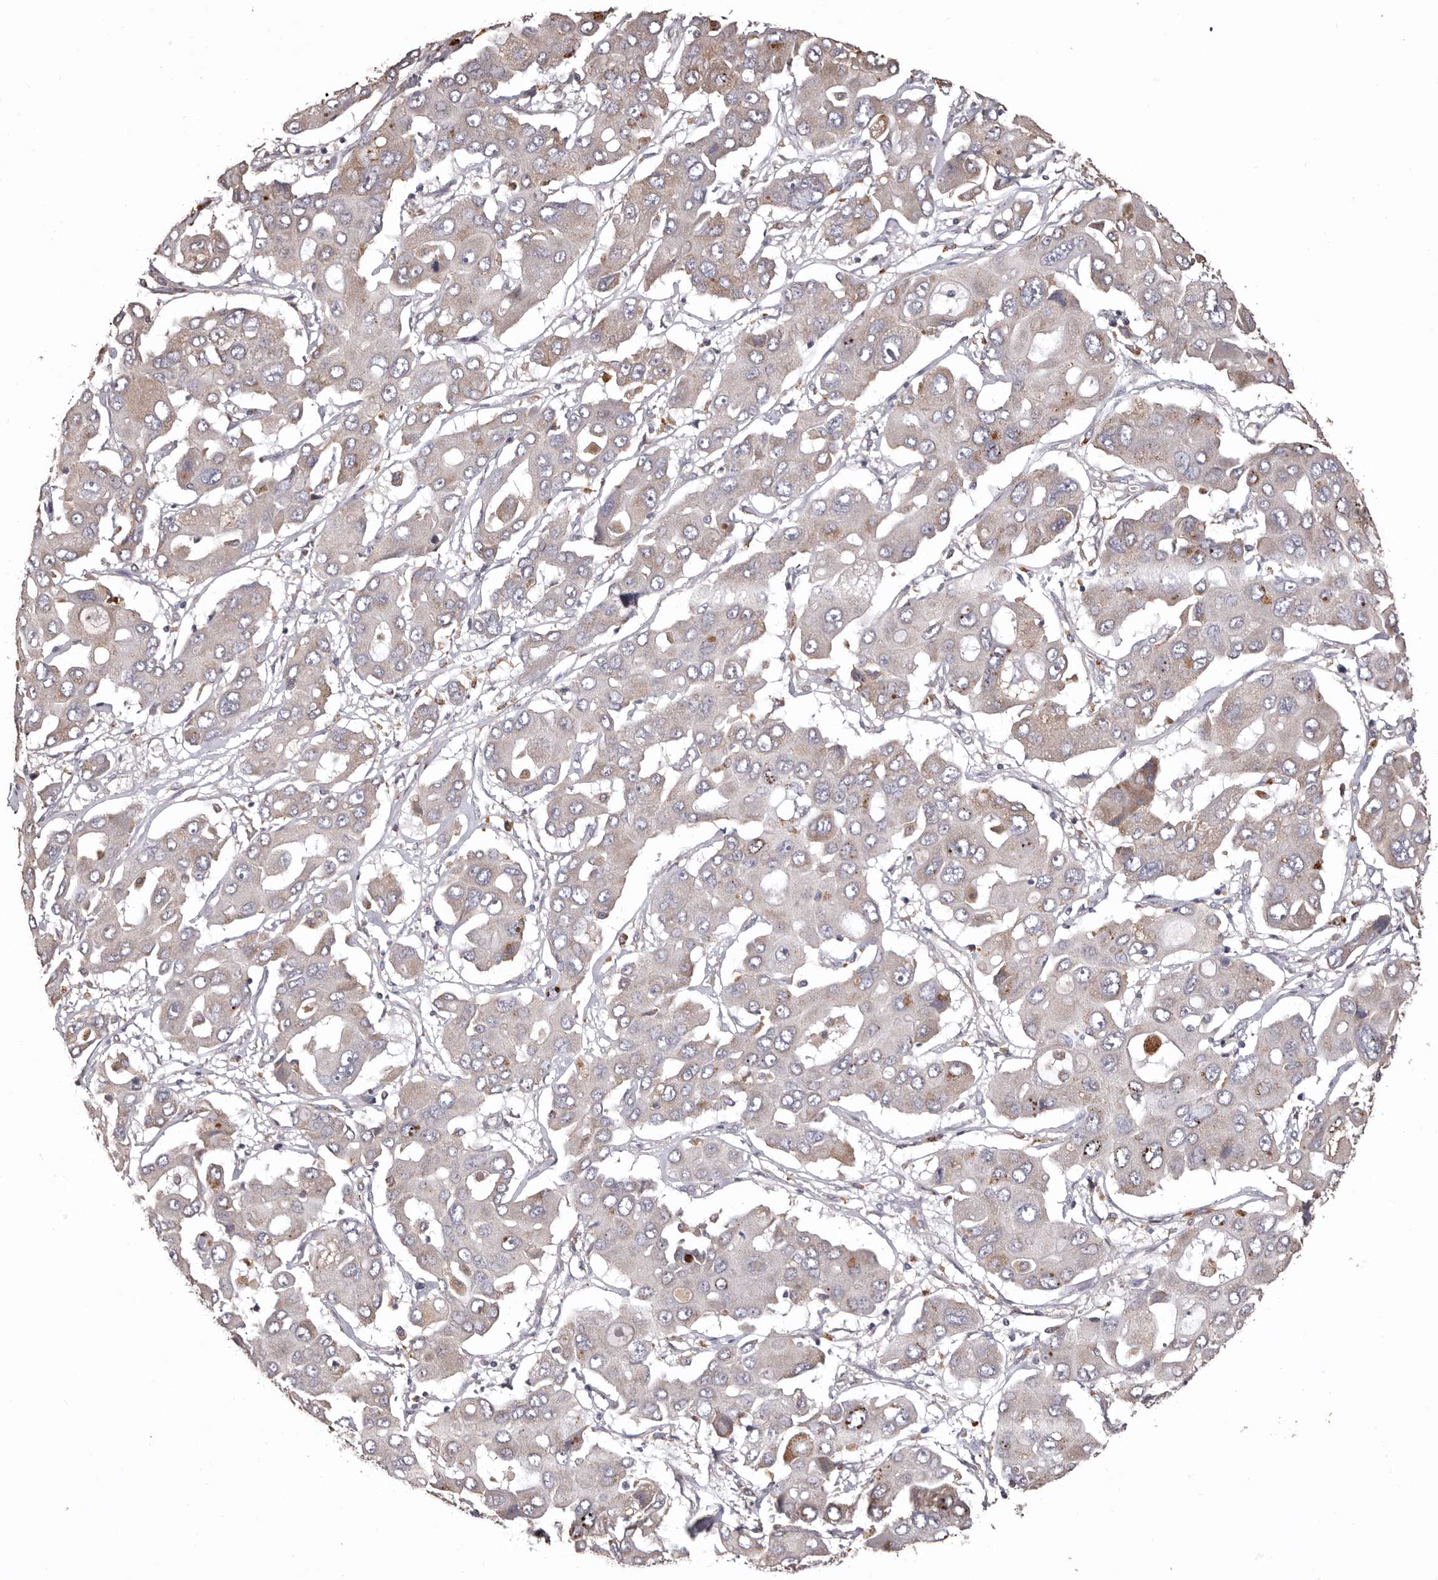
{"staining": {"intensity": "weak", "quantity": "<25%", "location": "cytoplasmic/membranous"}, "tissue": "liver cancer", "cell_type": "Tumor cells", "image_type": "cancer", "snomed": [{"axis": "morphology", "description": "Cholangiocarcinoma"}, {"axis": "topography", "description": "Liver"}], "caption": "Image shows no protein positivity in tumor cells of cholangiocarcinoma (liver) tissue.", "gene": "ETNK1", "patient": {"sex": "male", "age": 67}}